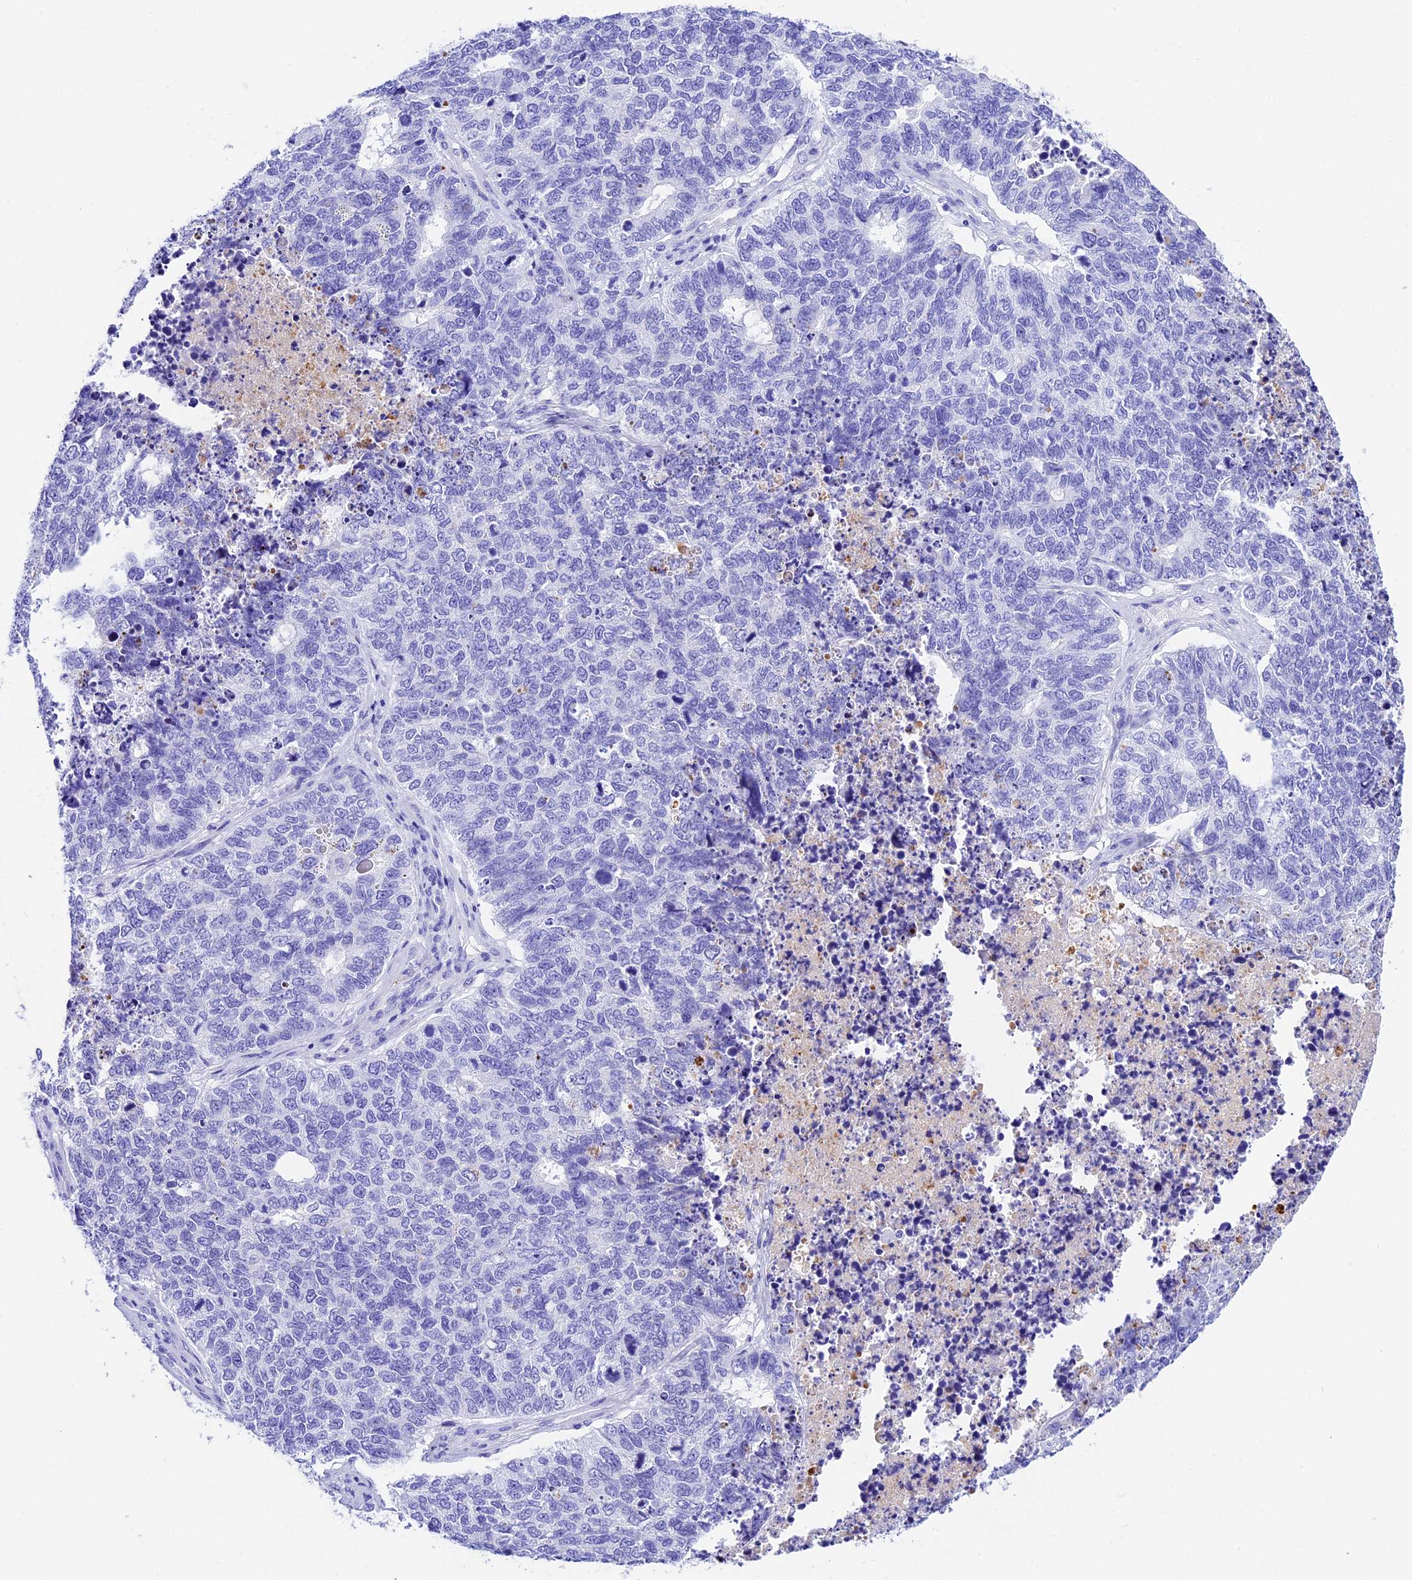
{"staining": {"intensity": "negative", "quantity": "none", "location": "none"}, "tissue": "cervical cancer", "cell_type": "Tumor cells", "image_type": "cancer", "snomed": [{"axis": "morphology", "description": "Squamous cell carcinoma, NOS"}, {"axis": "topography", "description": "Cervix"}], "caption": "This is a micrograph of immunohistochemistry (IHC) staining of squamous cell carcinoma (cervical), which shows no staining in tumor cells. The staining is performed using DAB (3,3'-diaminobenzidine) brown chromogen with nuclei counter-stained in using hematoxylin.", "gene": "PSG11", "patient": {"sex": "female", "age": 63}}